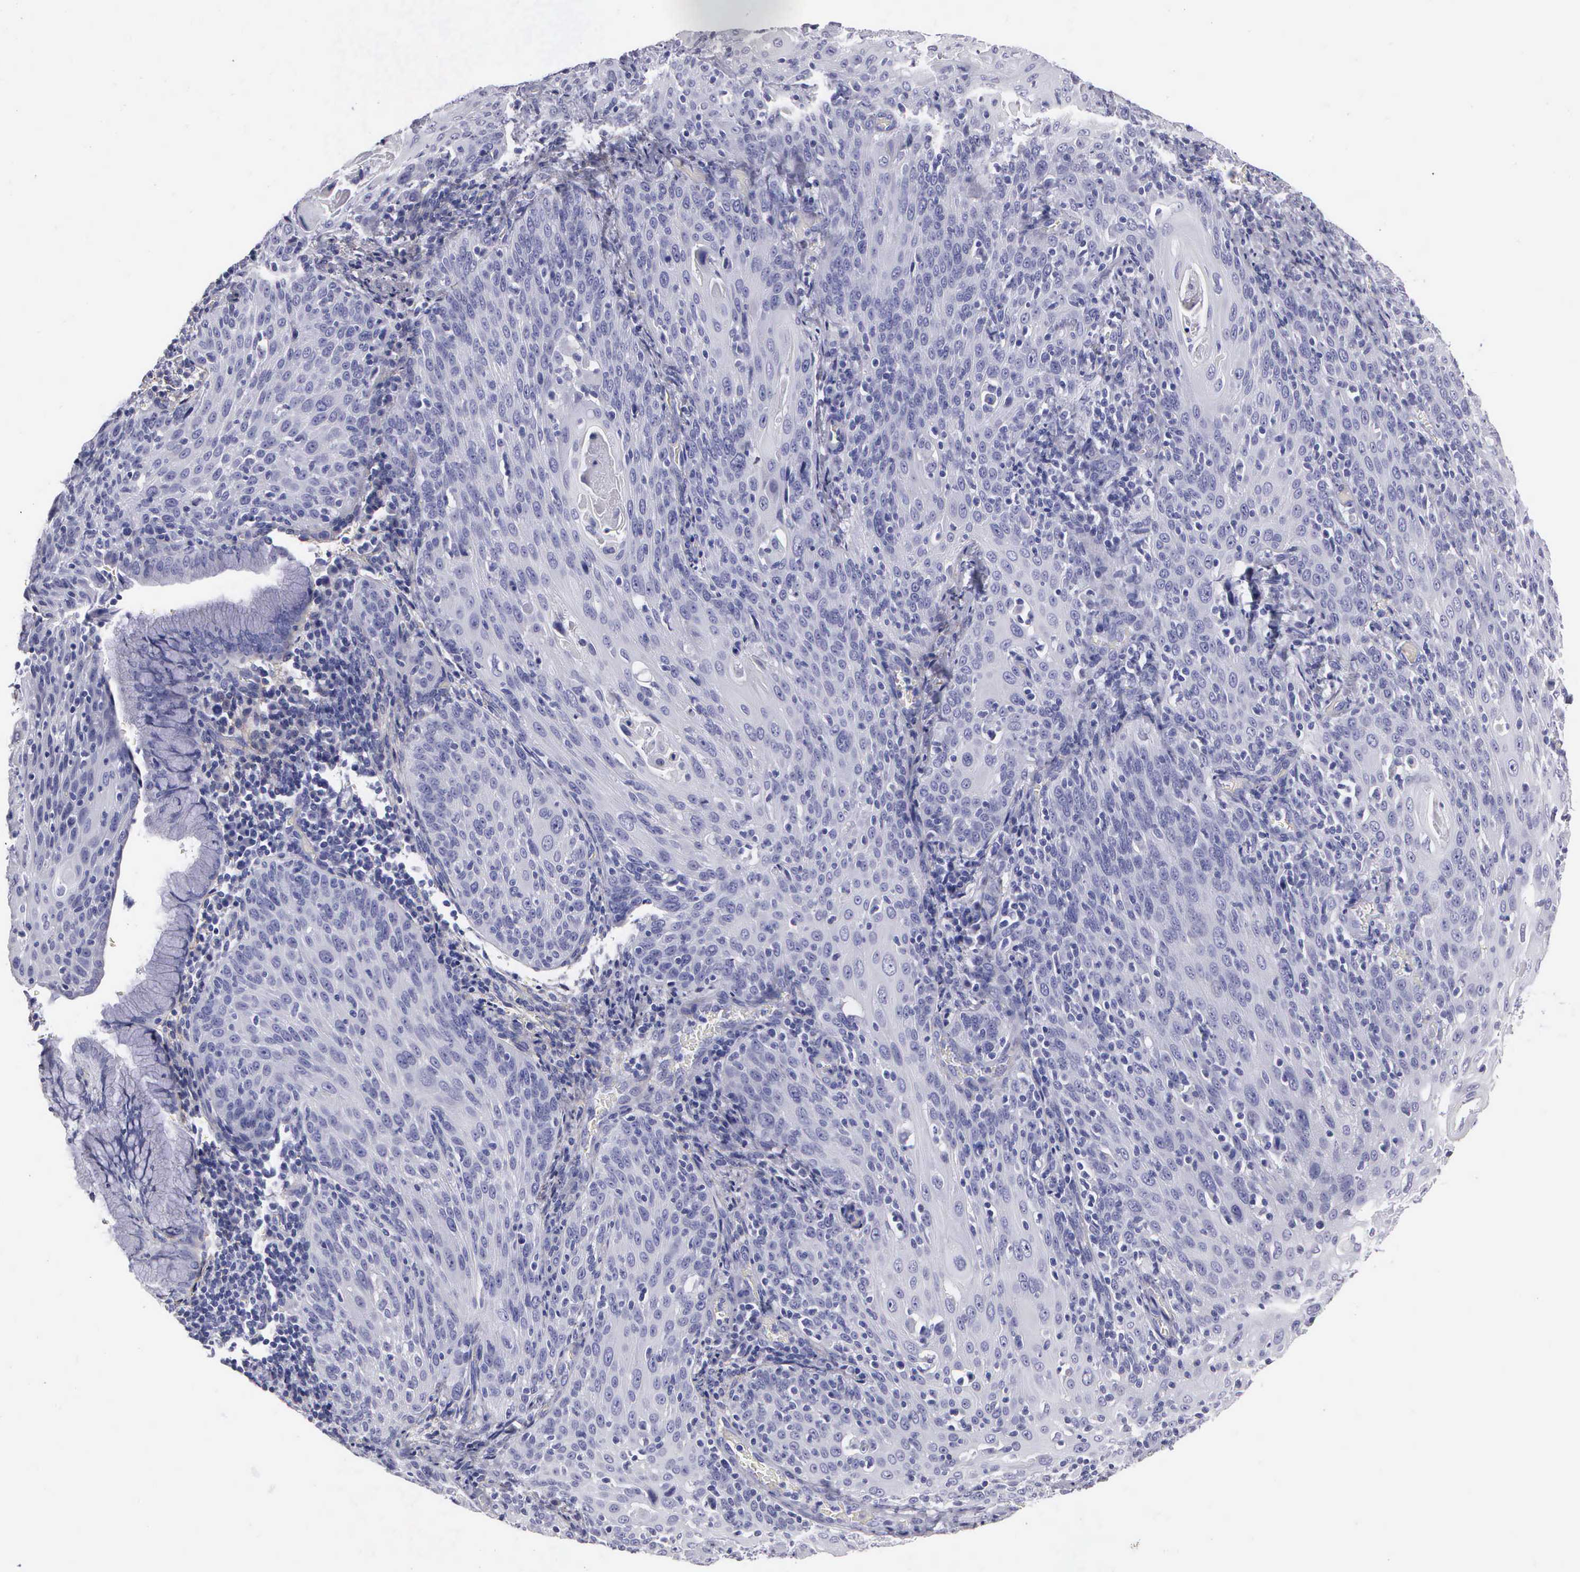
{"staining": {"intensity": "negative", "quantity": "none", "location": "none"}, "tissue": "cervical cancer", "cell_type": "Tumor cells", "image_type": "cancer", "snomed": [{"axis": "morphology", "description": "Squamous cell carcinoma, NOS"}, {"axis": "topography", "description": "Cervix"}], "caption": "Cervical squamous cell carcinoma was stained to show a protein in brown. There is no significant expression in tumor cells.", "gene": "FBLN5", "patient": {"sex": "female", "age": 54}}